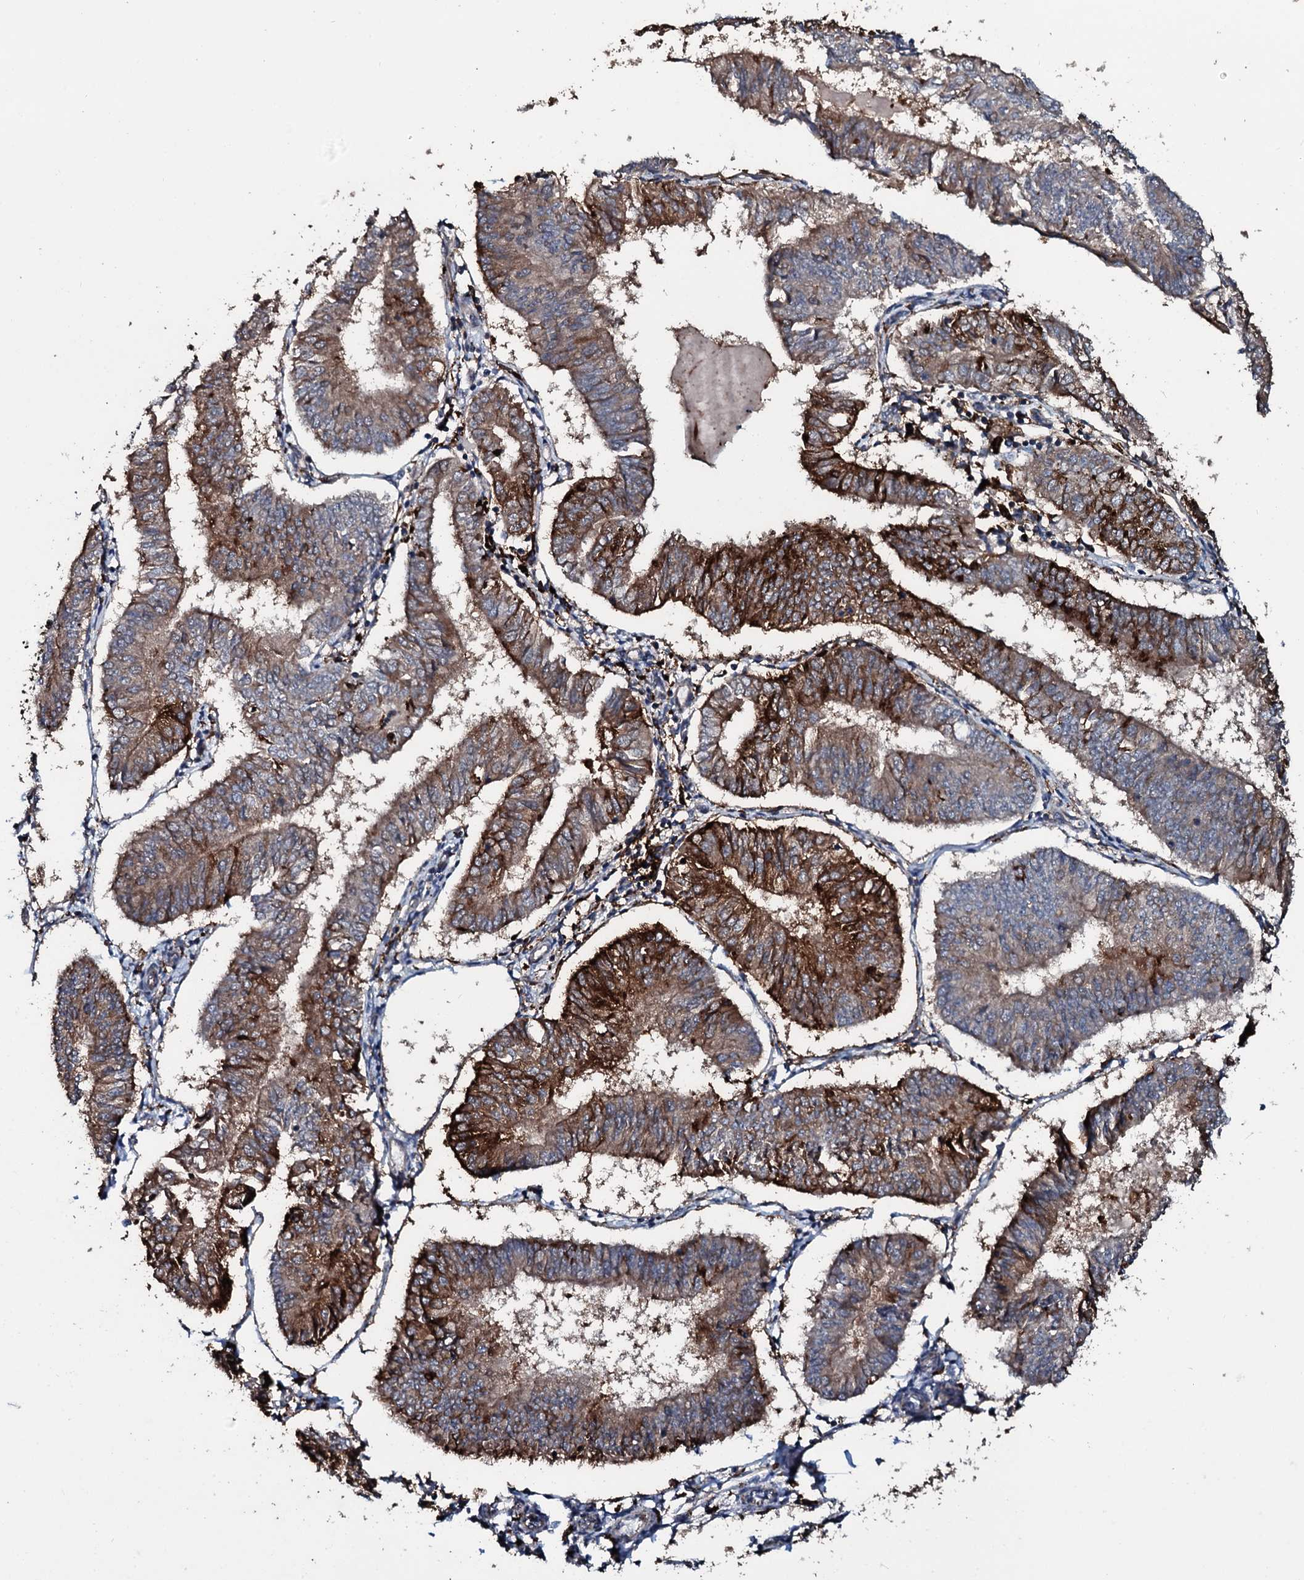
{"staining": {"intensity": "strong", "quantity": "25%-75%", "location": "cytoplasmic/membranous"}, "tissue": "endometrial cancer", "cell_type": "Tumor cells", "image_type": "cancer", "snomed": [{"axis": "morphology", "description": "Adenocarcinoma, NOS"}, {"axis": "topography", "description": "Endometrium"}], "caption": "Immunohistochemistry (IHC) histopathology image of neoplastic tissue: human endometrial cancer stained using immunohistochemistry (IHC) demonstrates high levels of strong protein expression localized specifically in the cytoplasmic/membranous of tumor cells, appearing as a cytoplasmic/membranous brown color.", "gene": "TPGS2", "patient": {"sex": "female", "age": 58}}